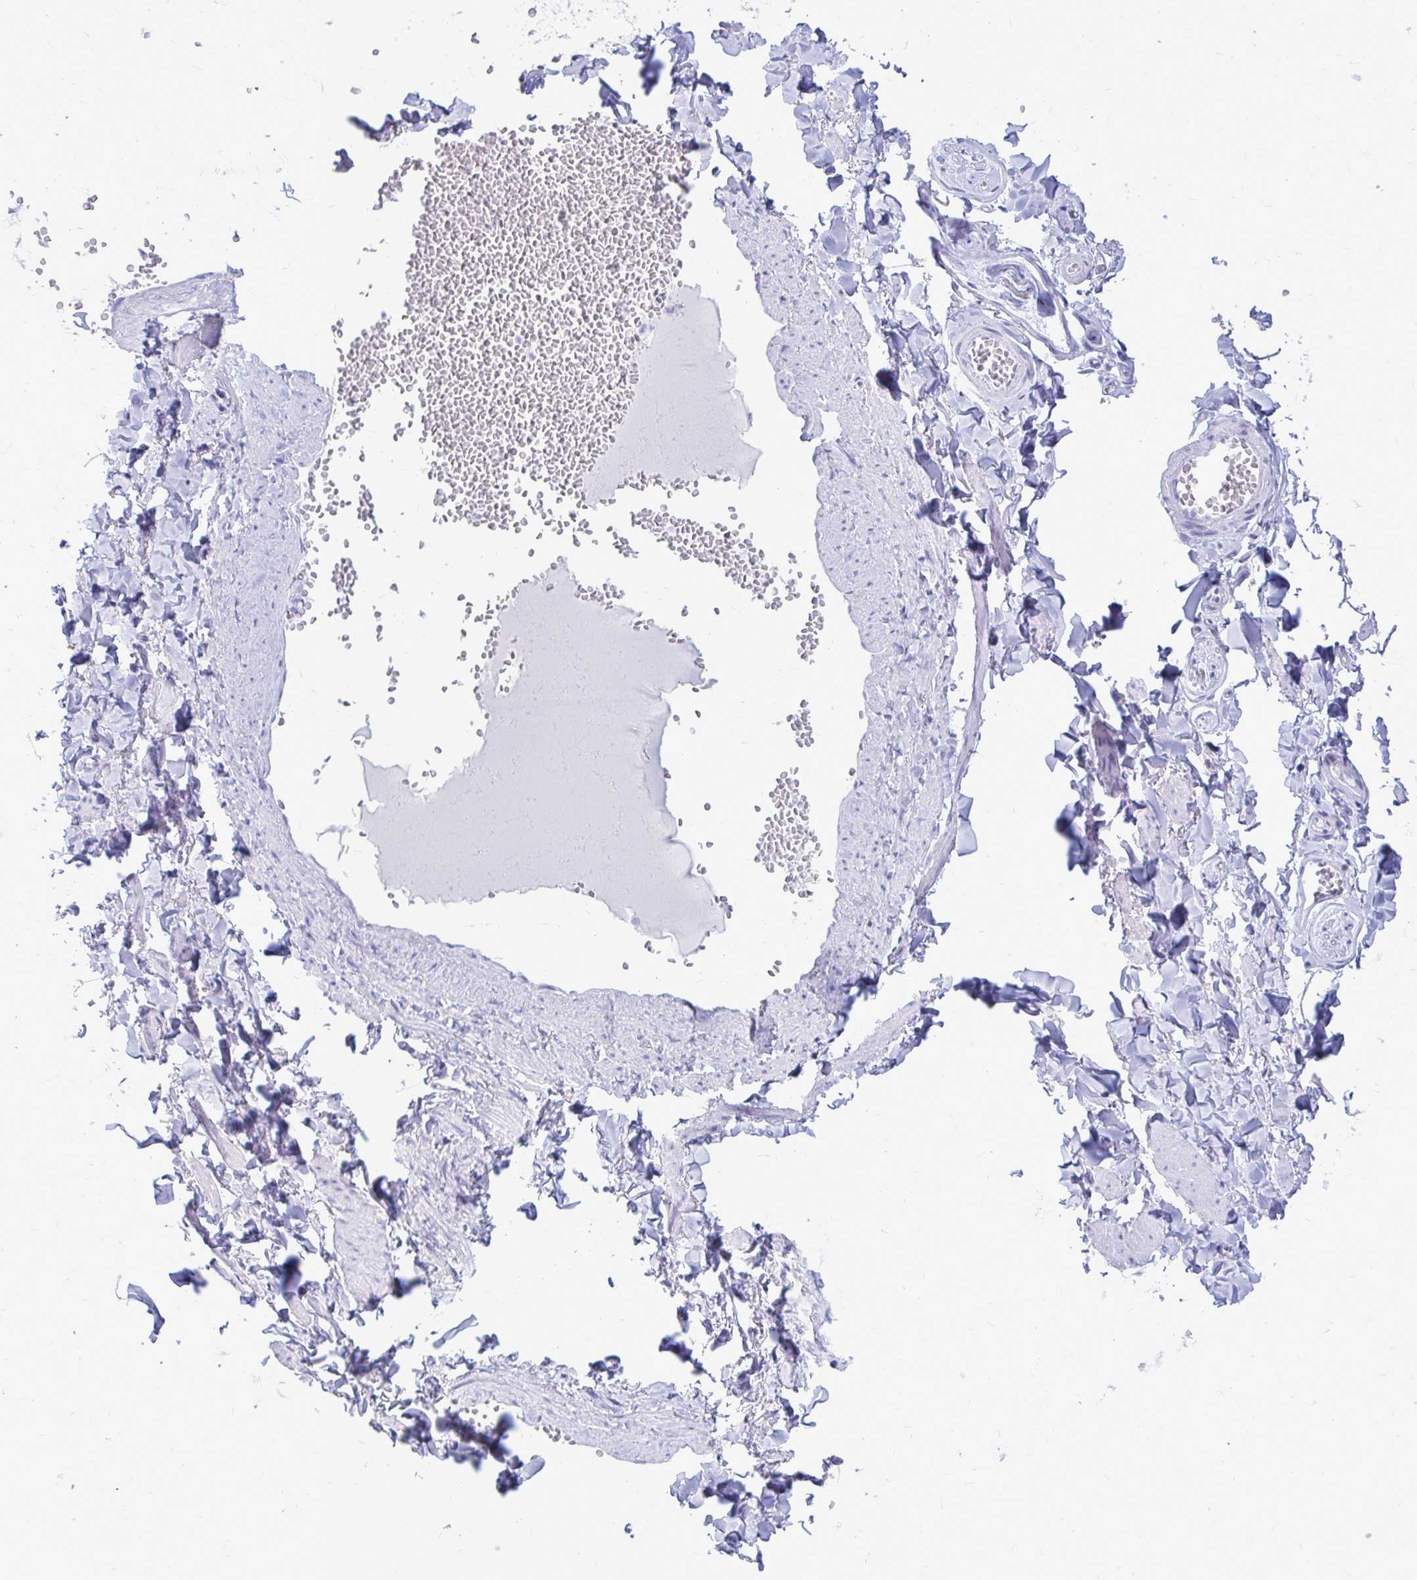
{"staining": {"intensity": "negative", "quantity": "none", "location": "none"}, "tissue": "adipose tissue", "cell_type": "Adipocytes", "image_type": "normal", "snomed": [{"axis": "morphology", "description": "Normal tissue, NOS"}, {"axis": "topography", "description": "Vulva"}, {"axis": "topography", "description": "Peripheral nerve tissue"}], "caption": "Immunohistochemistry (IHC) of normal human adipose tissue demonstrates no staining in adipocytes.", "gene": "OR10R2", "patient": {"sex": "female", "age": 66}}